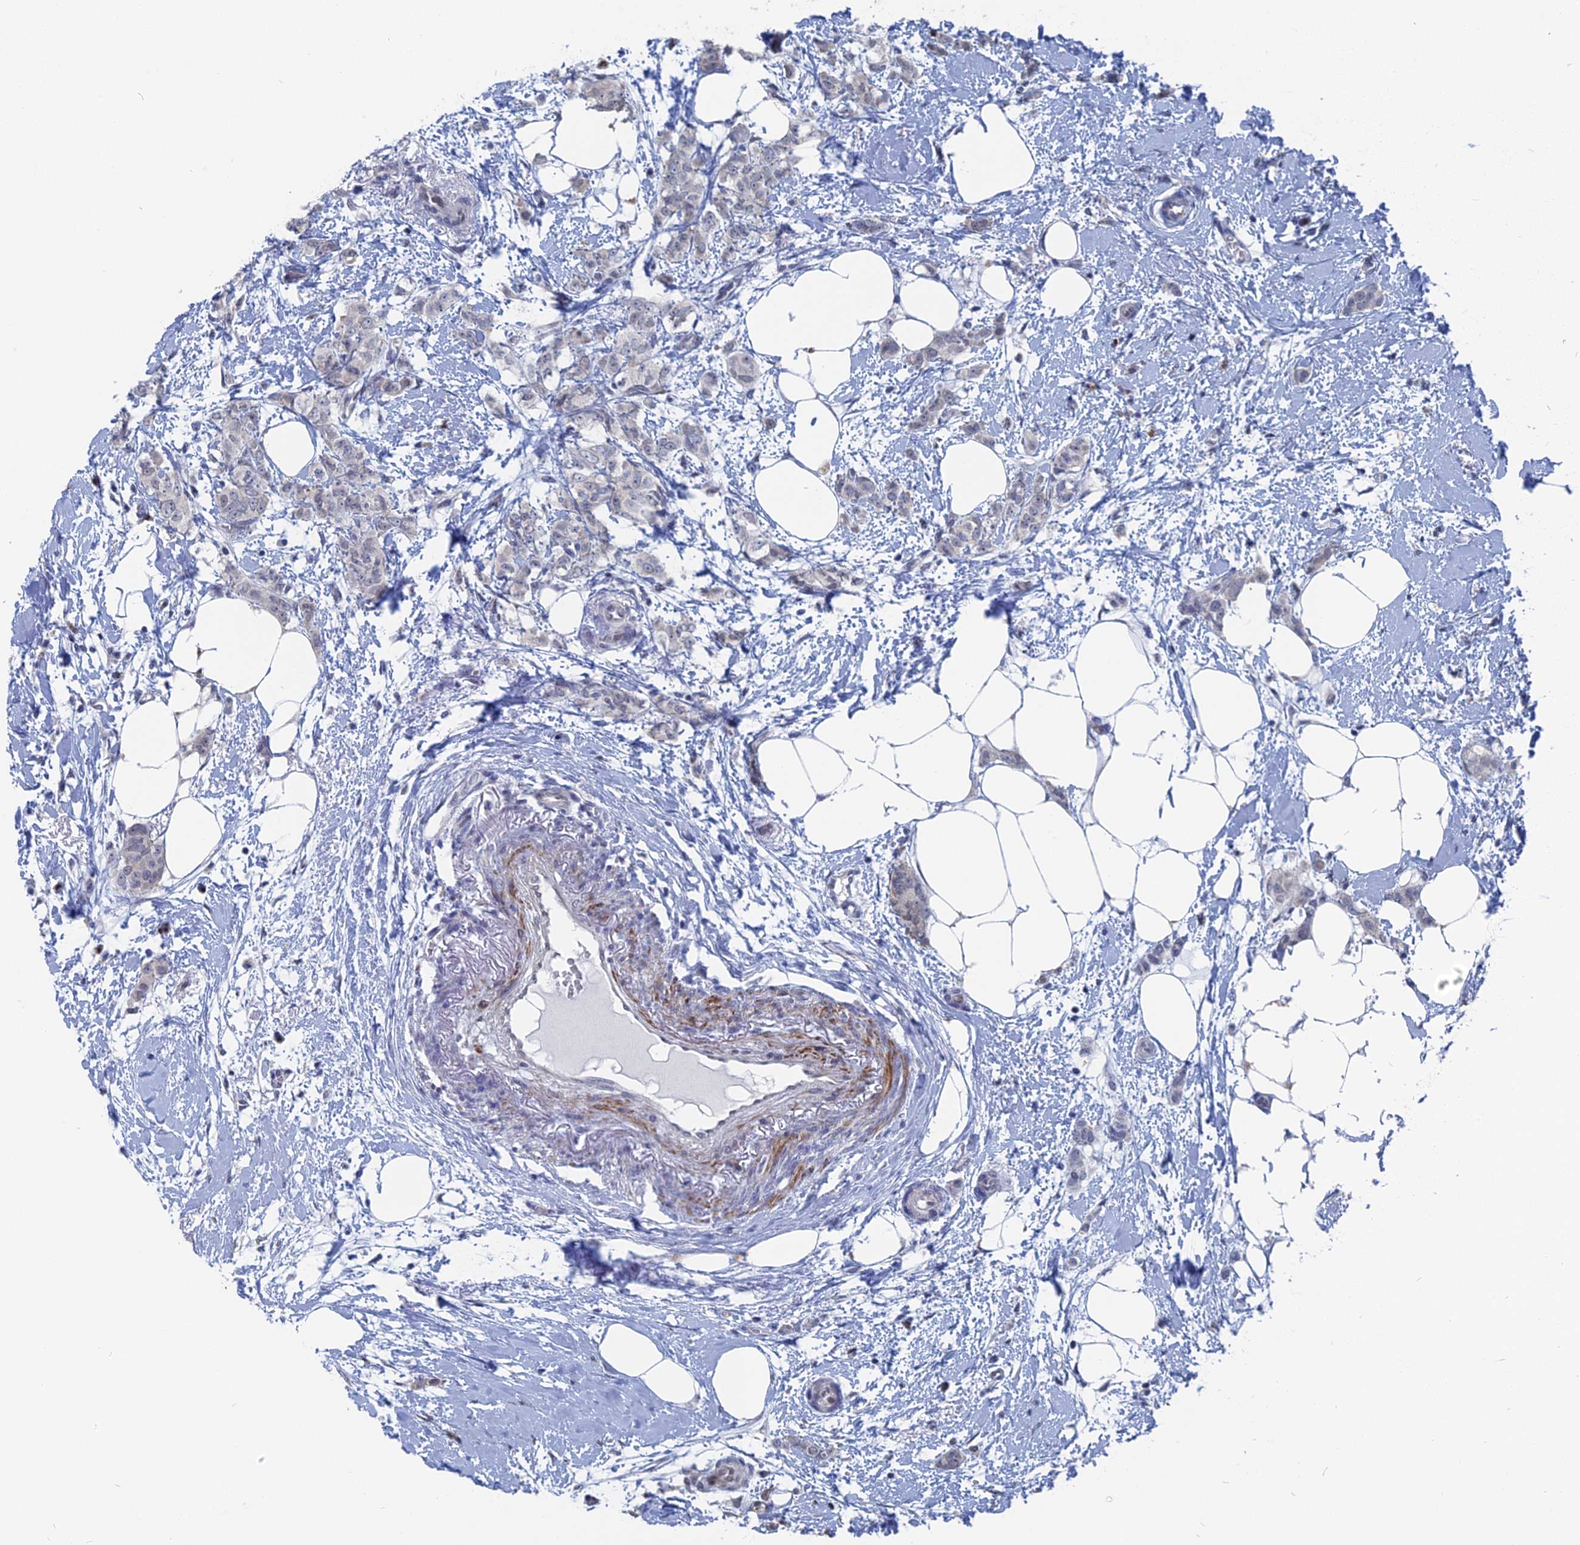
{"staining": {"intensity": "negative", "quantity": "none", "location": "none"}, "tissue": "breast cancer", "cell_type": "Tumor cells", "image_type": "cancer", "snomed": [{"axis": "morphology", "description": "Duct carcinoma"}, {"axis": "topography", "description": "Breast"}], "caption": "A photomicrograph of human breast cancer (intraductal carcinoma) is negative for staining in tumor cells.", "gene": "MTRF1", "patient": {"sex": "female", "age": 72}}